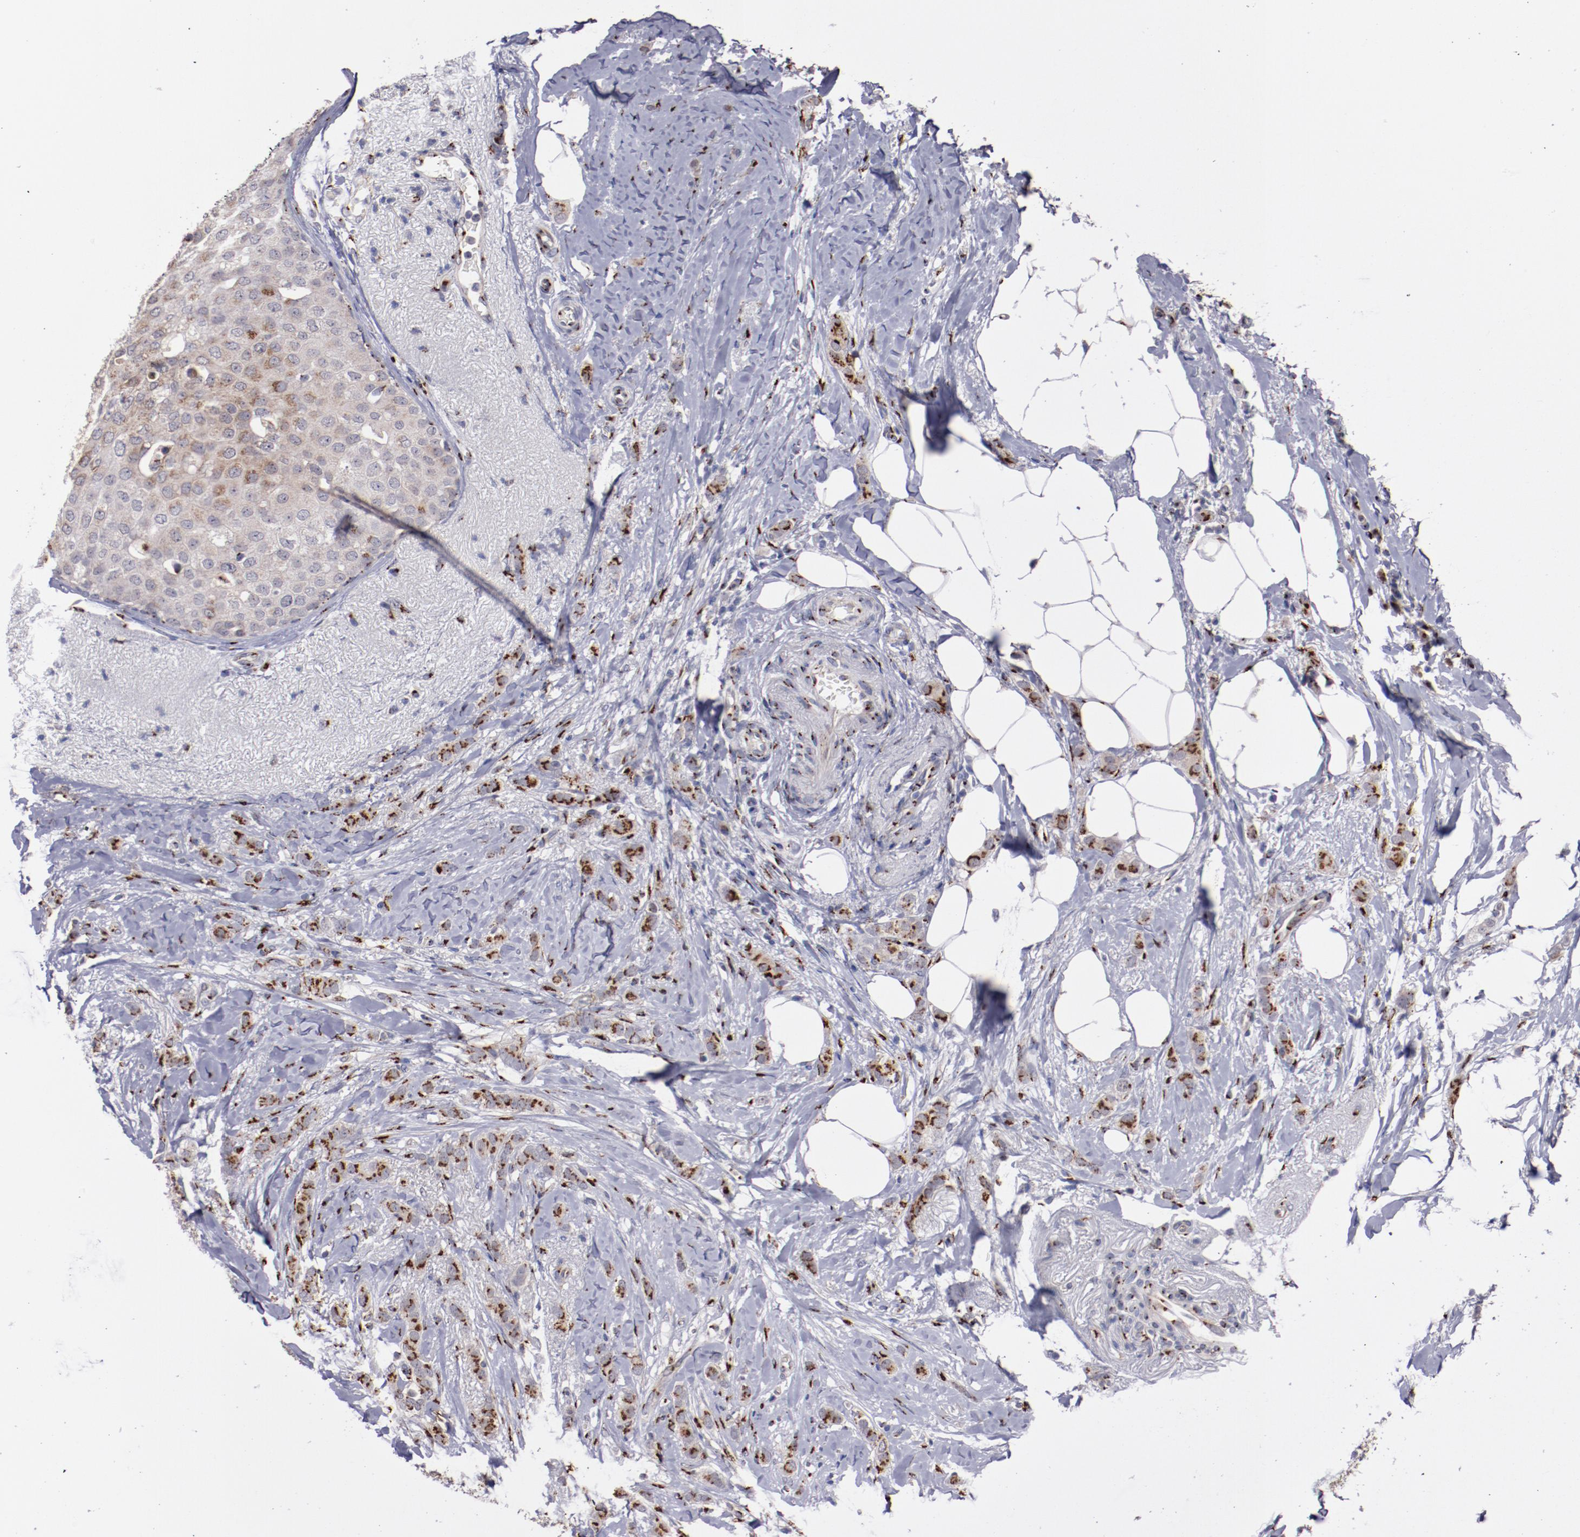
{"staining": {"intensity": "strong", "quantity": ">75%", "location": "cytoplasmic/membranous"}, "tissue": "breast cancer", "cell_type": "Tumor cells", "image_type": "cancer", "snomed": [{"axis": "morphology", "description": "Lobular carcinoma"}, {"axis": "topography", "description": "Breast"}], "caption": "DAB immunohistochemical staining of human breast cancer (lobular carcinoma) displays strong cytoplasmic/membranous protein expression in about >75% of tumor cells.", "gene": "GOLIM4", "patient": {"sex": "female", "age": 55}}